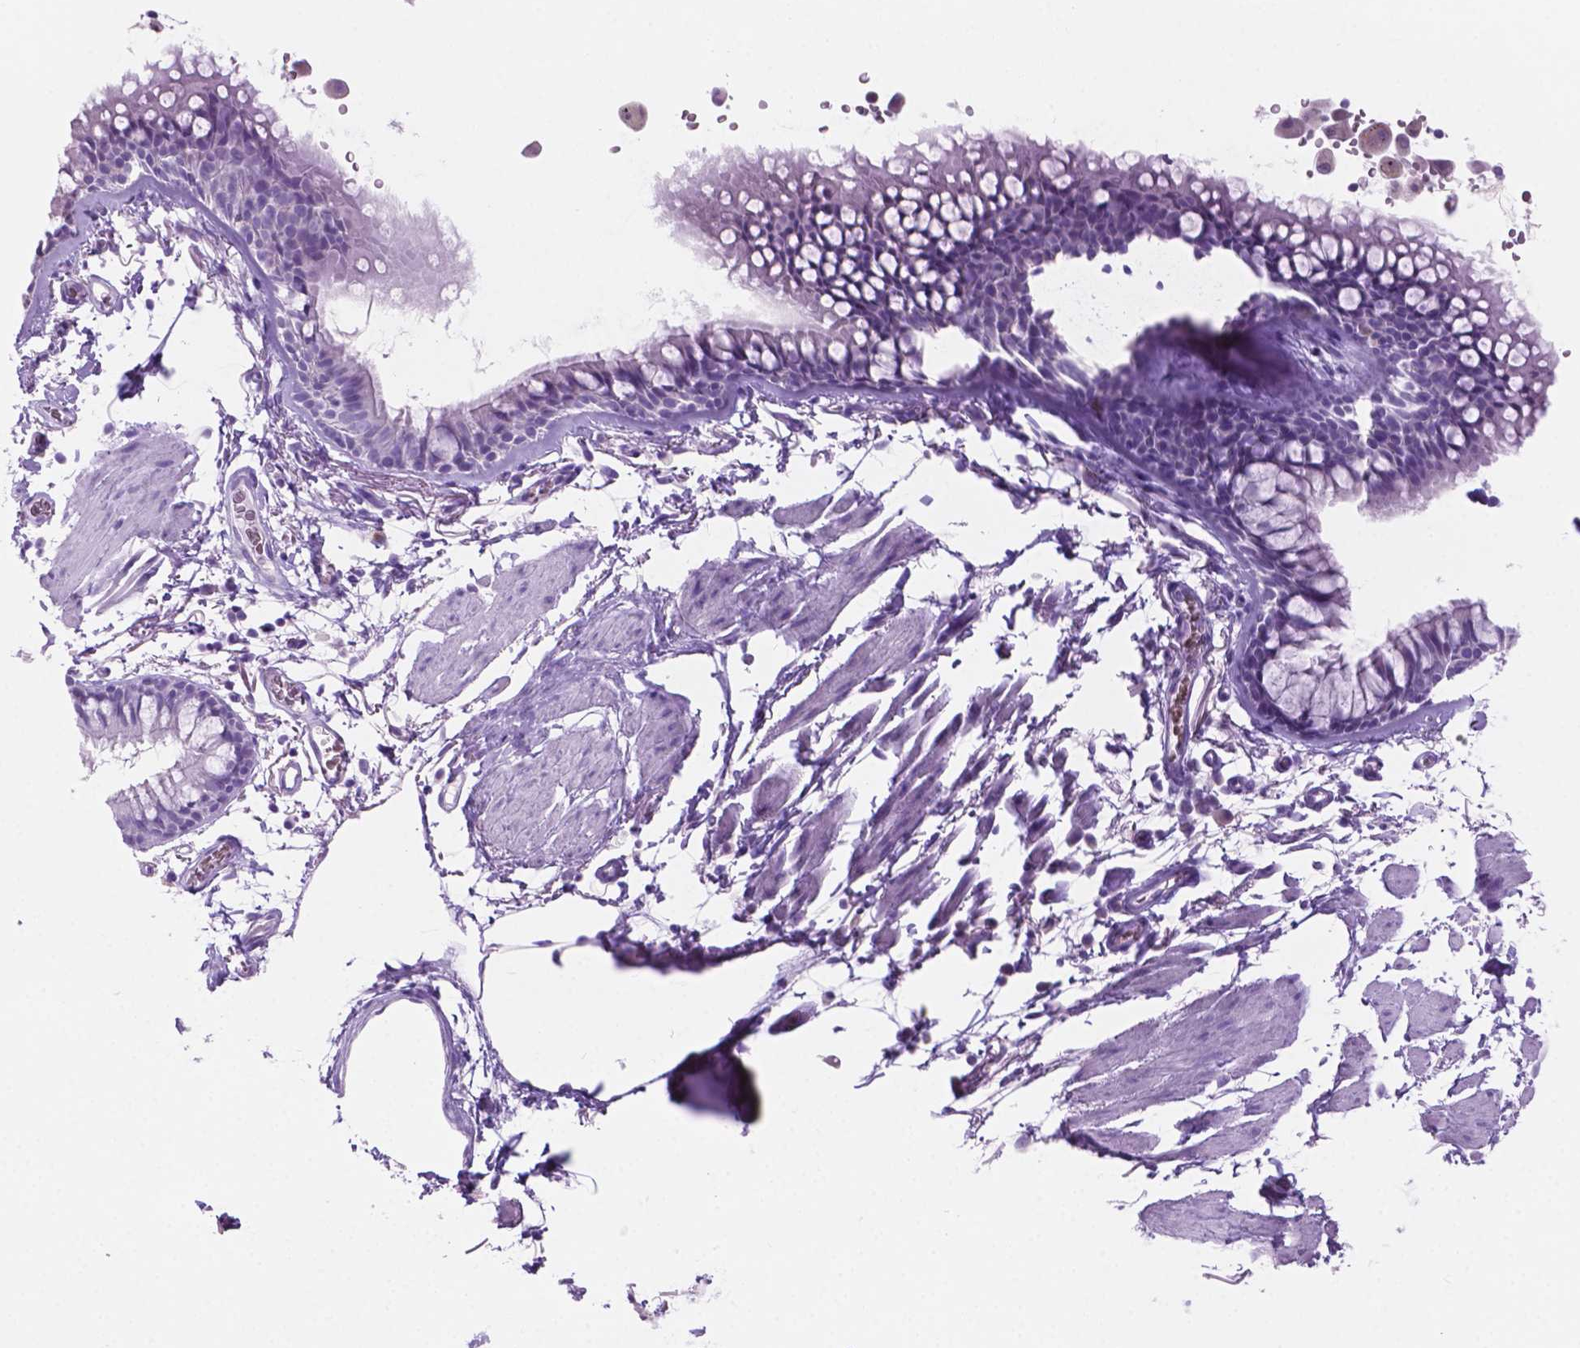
{"staining": {"intensity": "negative", "quantity": "none", "location": "none"}, "tissue": "bronchus", "cell_type": "Respiratory epithelial cells", "image_type": "normal", "snomed": [{"axis": "morphology", "description": "Normal tissue, NOS"}, {"axis": "topography", "description": "Cartilage tissue"}, {"axis": "topography", "description": "Bronchus"}], "caption": "The IHC histopathology image has no significant positivity in respiratory epithelial cells of bronchus.", "gene": "GRIN2B", "patient": {"sex": "female", "age": 79}}